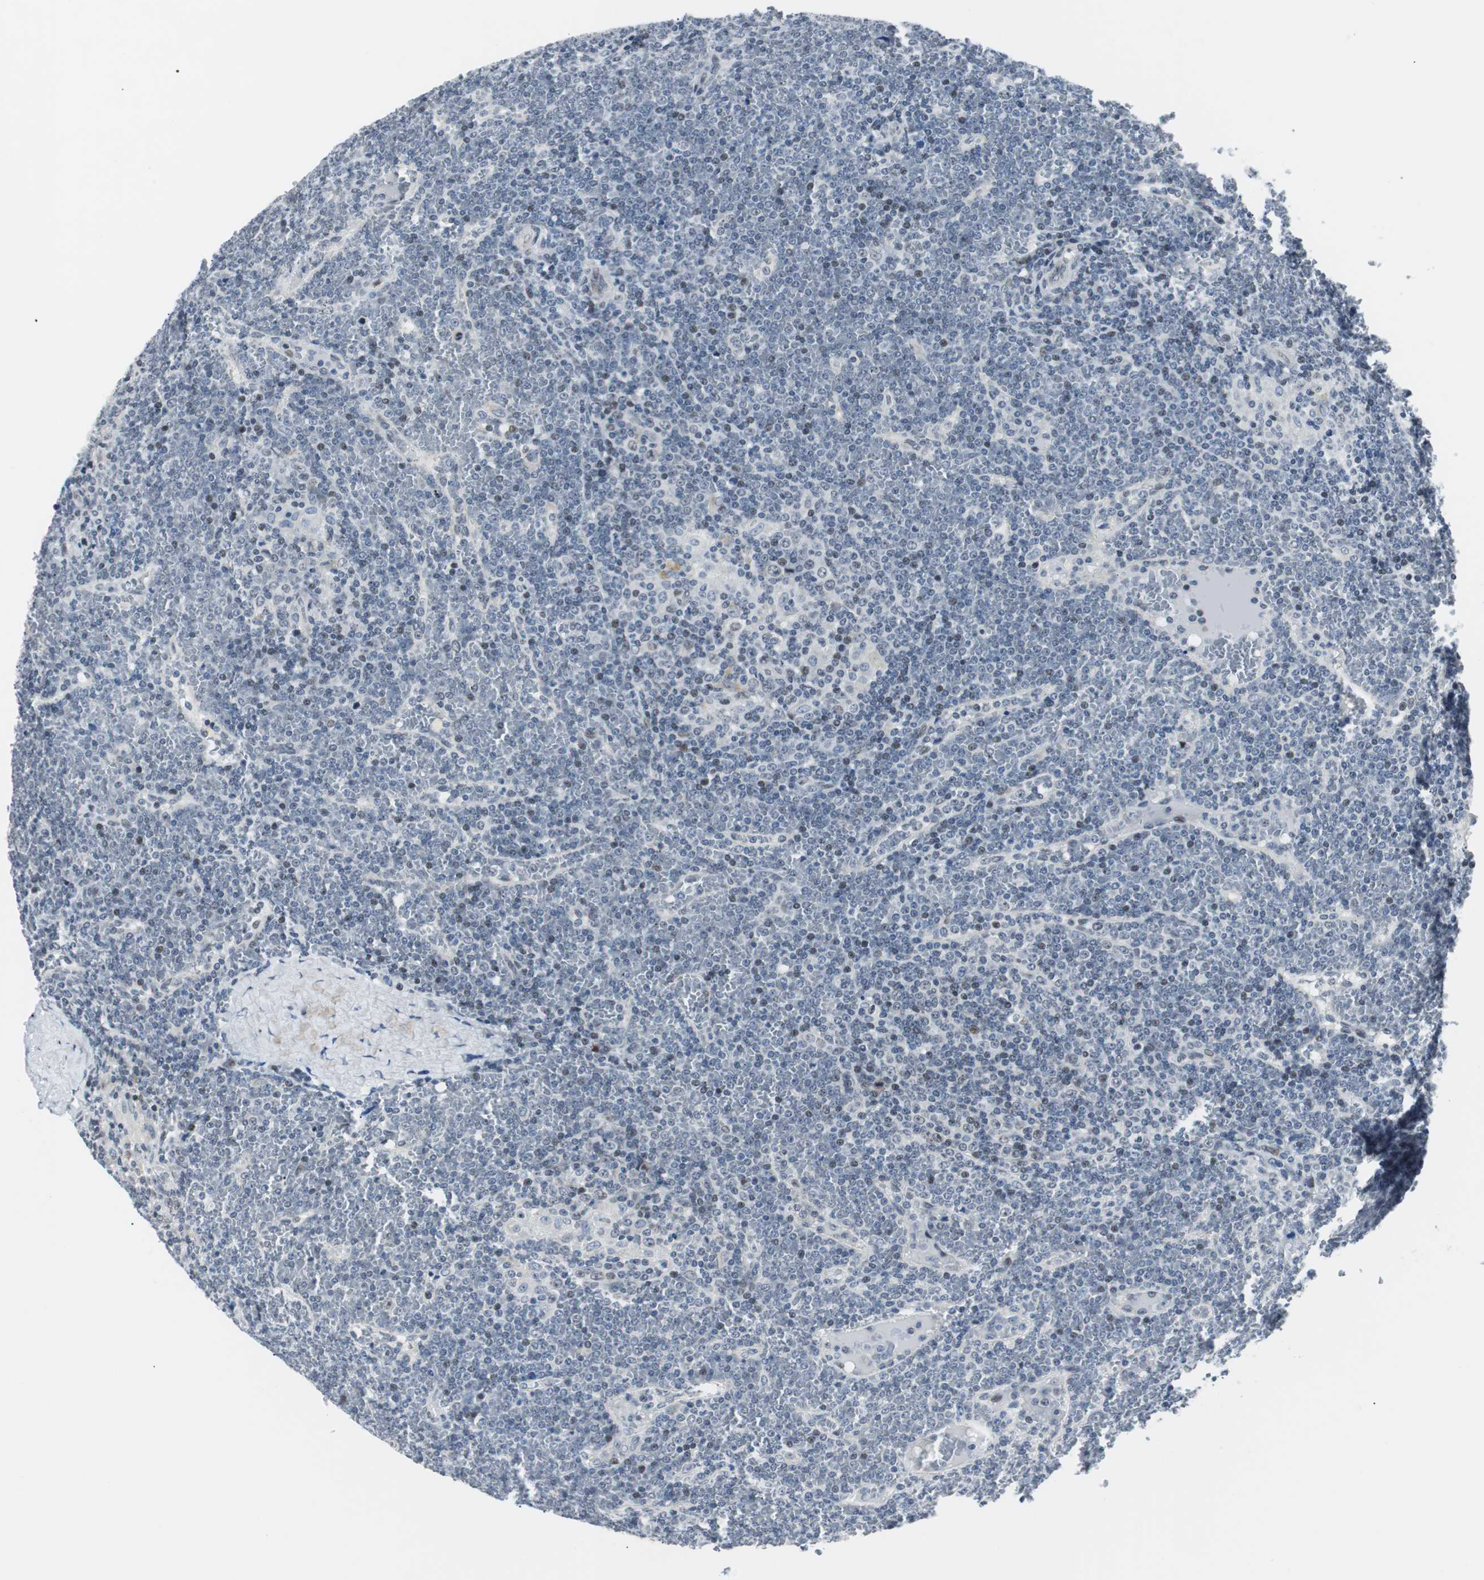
{"staining": {"intensity": "weak", "quantity": "<25%", "location": "nuclear"}, "tissue": "lymphoma", "cell_type": "Tumor cells", "image_type": "cancer", "snomed": [{"axis": "morphology", "description": "Malignant lymphoma, non-Hodgkin's type, Low grade"}, {"axis": "topography", "description": "Spleen"}], "caption": "DAB immunohistochemical staining of human malignant lymphoma, non-Hodgkin's type (low-grade) displays no significant positivity in tumor cells. (DAB immunohistochemistry, high magnification).", "gene": "MTA1", "patient": {"sex": "female", "age": 19}}